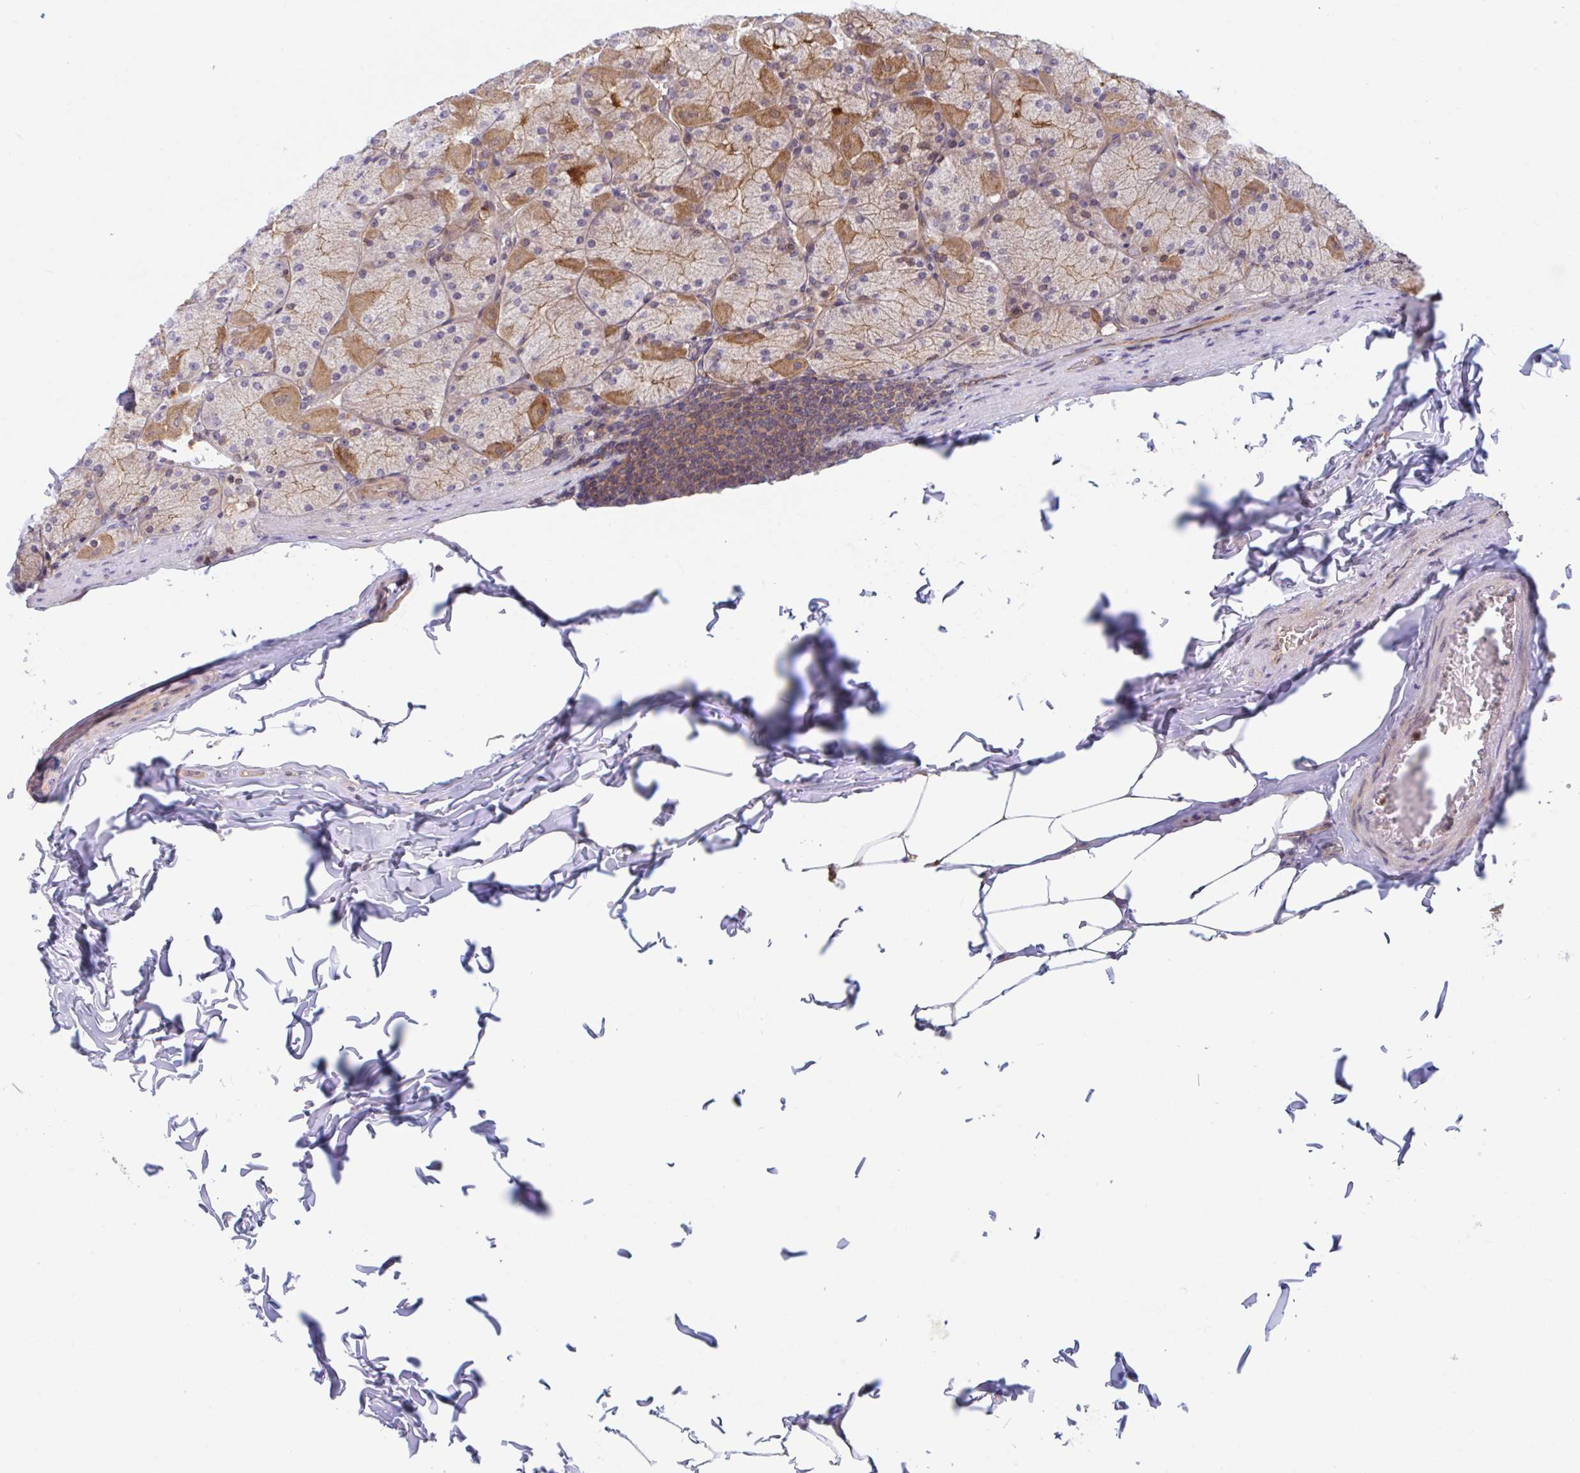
{"staining": {"intensity": "moderate", "quantity": ">75%", "location": "cytoplasmic/membranous,nuclear"}, "tissue": "stomach", "cell_type": "Glandular cells", "image_type": "normal", "snomed": [{"axis": "morphology", "description": "Normal tissue, NOS"}, {"axis": "topography", "description": "Stomach, upper"}], "caption": "Immunohistochemical staining of unremarkable stomach displays medium levels of moderate cytoplasmic/membranous,nuclear expression in approximately >75% of glandular cells. (Brightfield microscopy of DAB IHC at high magnification).", "gene": "LMNTD2", "patient": {"sex": "female", "age": 56}}